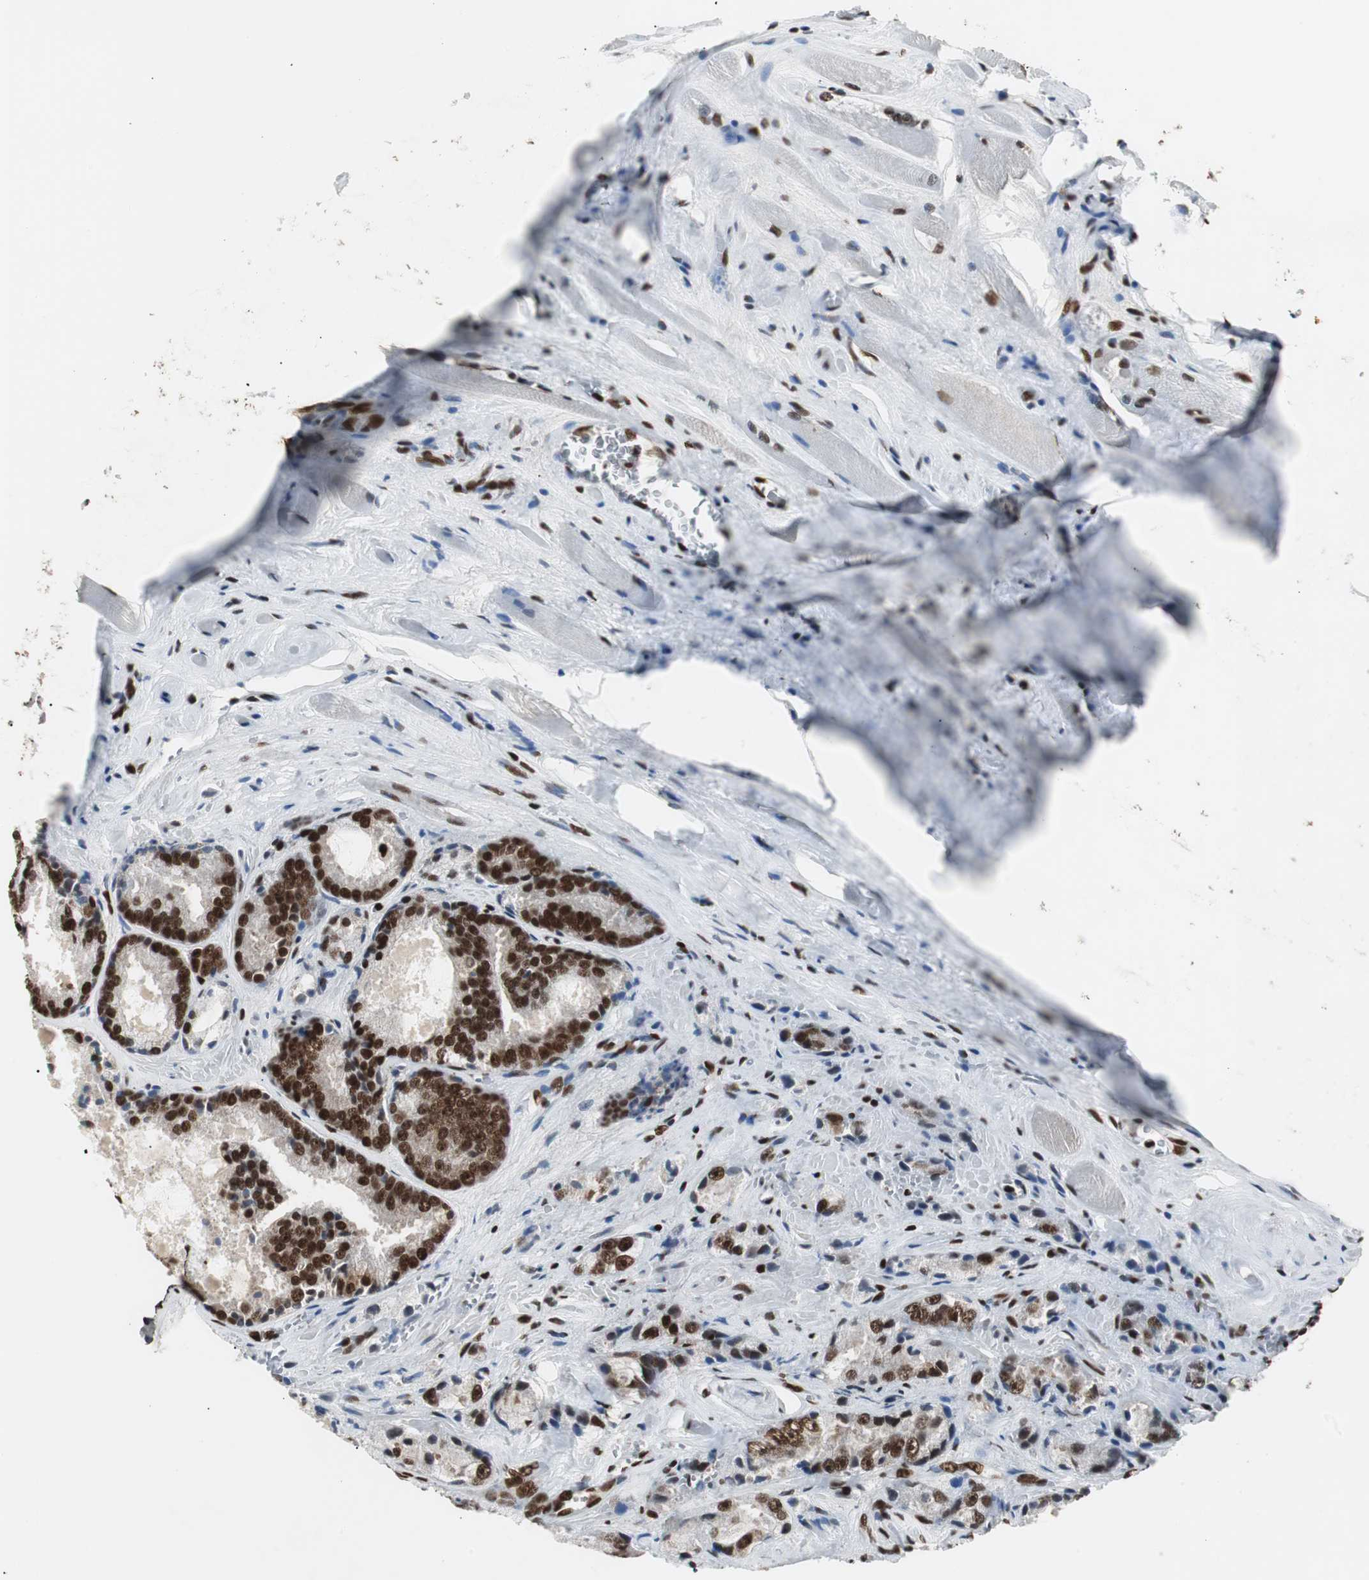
{"staining": {"intensity": "strong", "quantity": ">75%", "location": "nuclear"}, "tissue": "prostate cancer", "cell_type": "Tumor cells", "image_type": "cancer", "snomed": [{"axis": "morphology", "description": "Adenocarcinoma, Low grade"}, {"axis": "topography", "description": "Prostate"}], "caption": "Approximately >75% of tumor cells in human low-grade adenocarcinoma (prostate) exhibit strong nuclear protein staining as visualized by brown immunohistochemical staining.", "gene": "MTA2", "patient": {"sex": "male", "age": 64}}